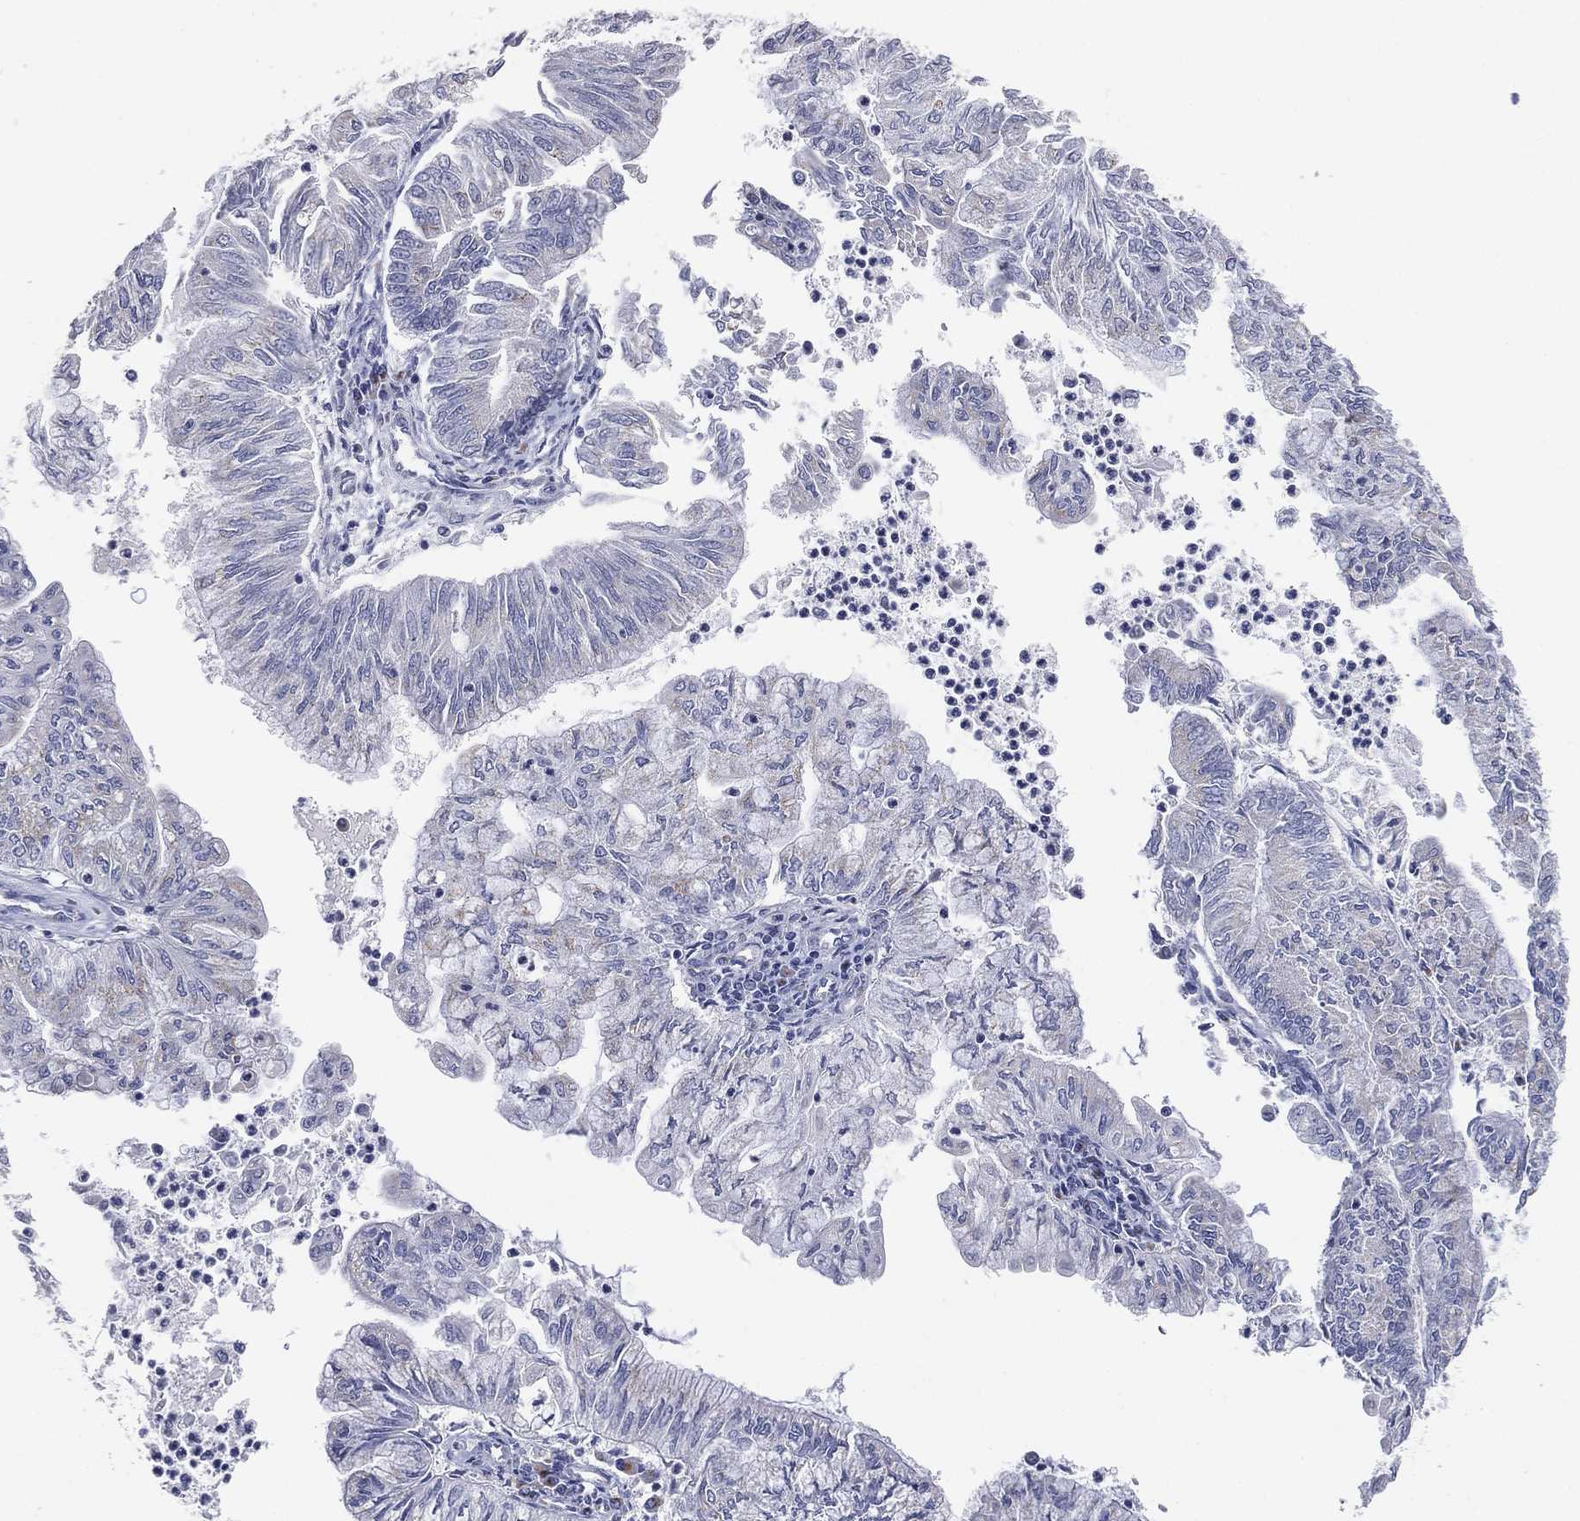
{"staining": {"intensity": "weak", "quantity": "25%-75%", "location": "cytoplasmic/membranous"}, "tissue": "endometrial cancer", "cell_type": "Tumor cells", "image_type": "cancer", "snomed": [{"axis": "morphology", "description": "Adenocarcinoma, NOS"}, {"axis": "topography", "description": "Endometrium"}], "caption": "Human adenocarcinoma (endometrial) stained with a brown dye demonstrates weak cytoplasmic/membranous positive positivity in about 25%-75% of tumor cells.", "gene": "TICAM1", "patient": {"sex": "female", "age": 59}}